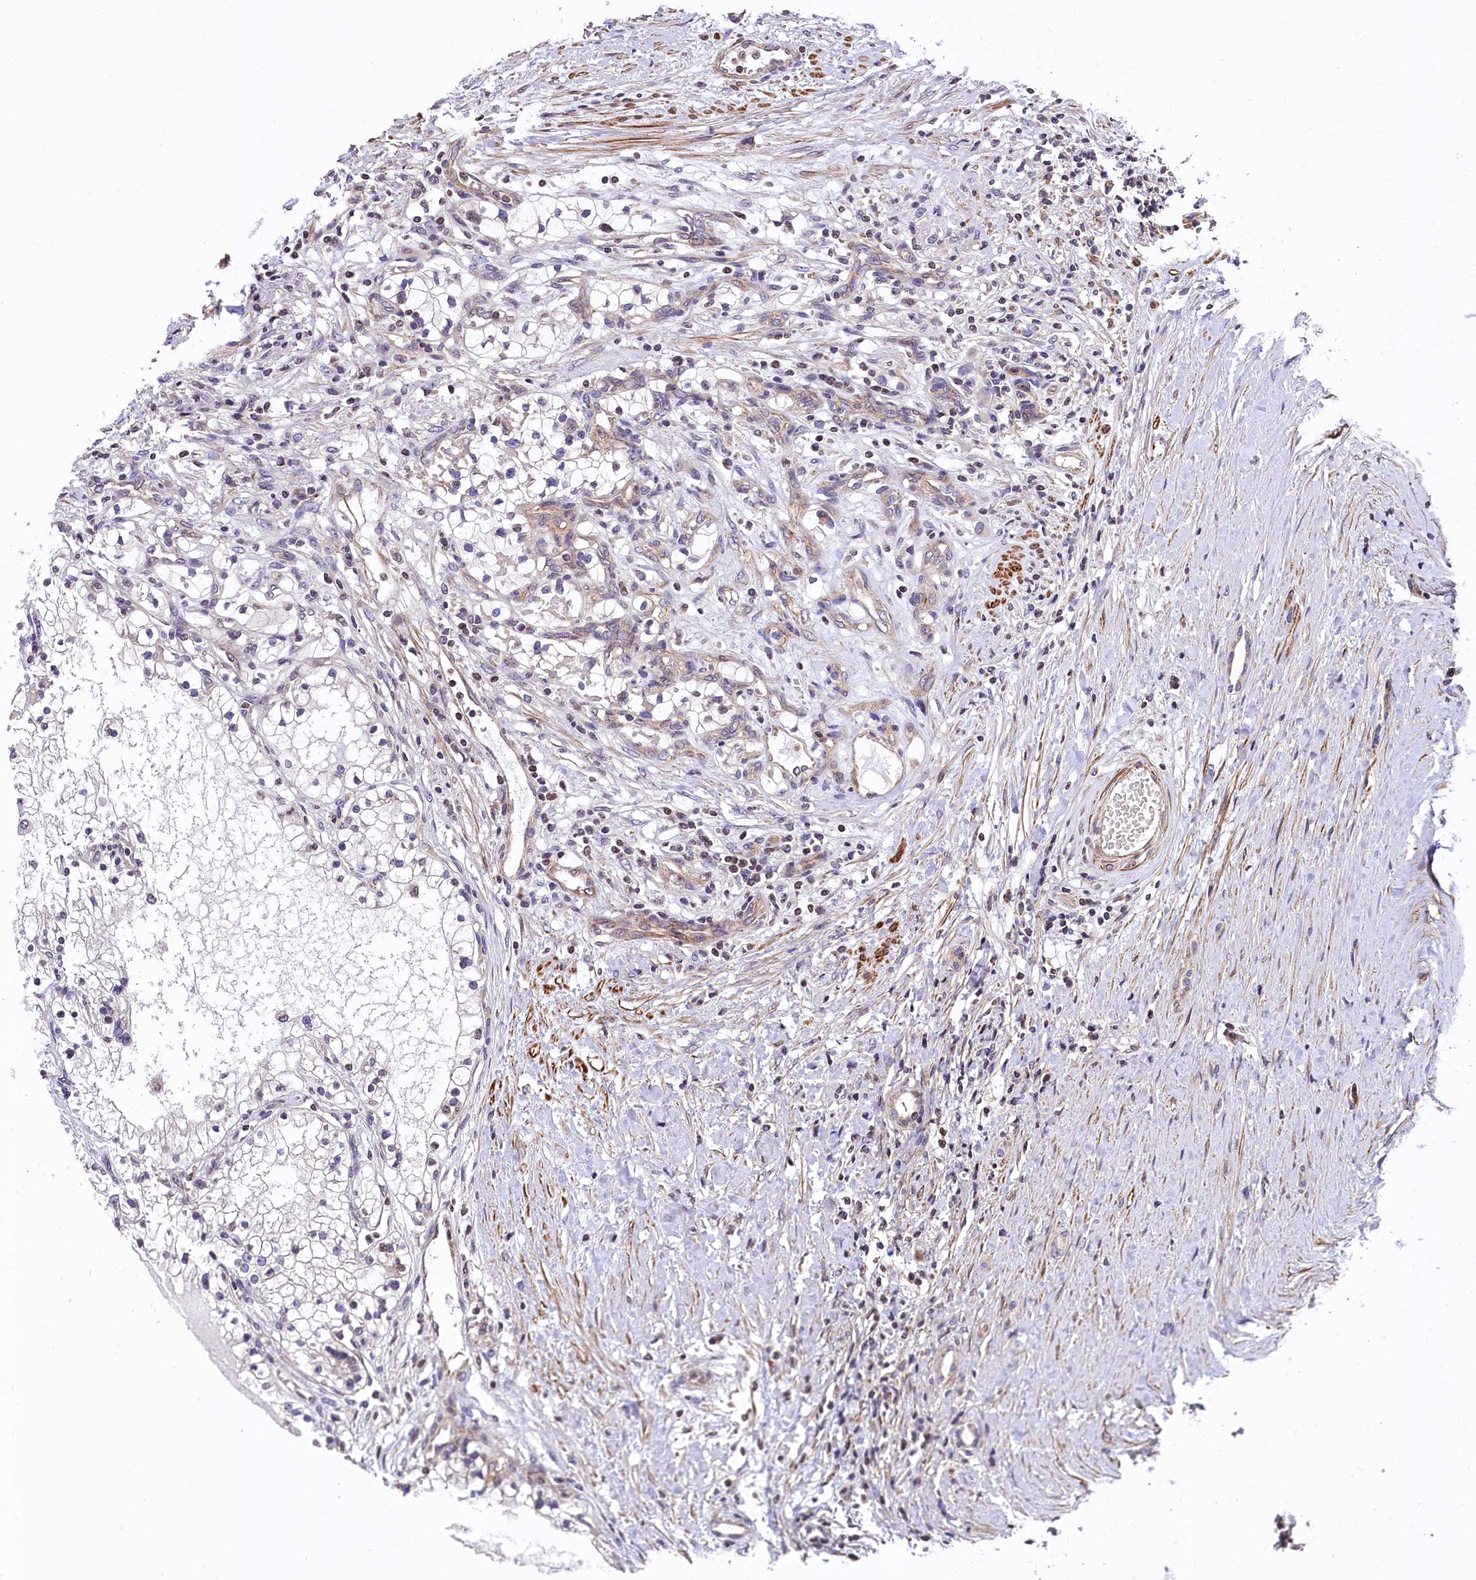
{"staining": {"intensity": "negative", "quantity": "none", "location": "none"}, "tissue": "renal cancer", "cell_type": "Tumor cells", "image_type": "cancer", "snomed": [{"axis": "morphology", "description": "Normal tissue, NOS"}, {"axis": "morphology", "description": "Adenocarcinoma, NOS"}, {"axis": "topography", "description": "Kidney"}], "caption": "Immunohistochemistry of human renal cancer (adenocarcinoma) demonstrates no positivity in tumor cells. Nuclei are stained in blue.", "gene": "ZNF2", "patient": {"sex": "male", "age": 68}}